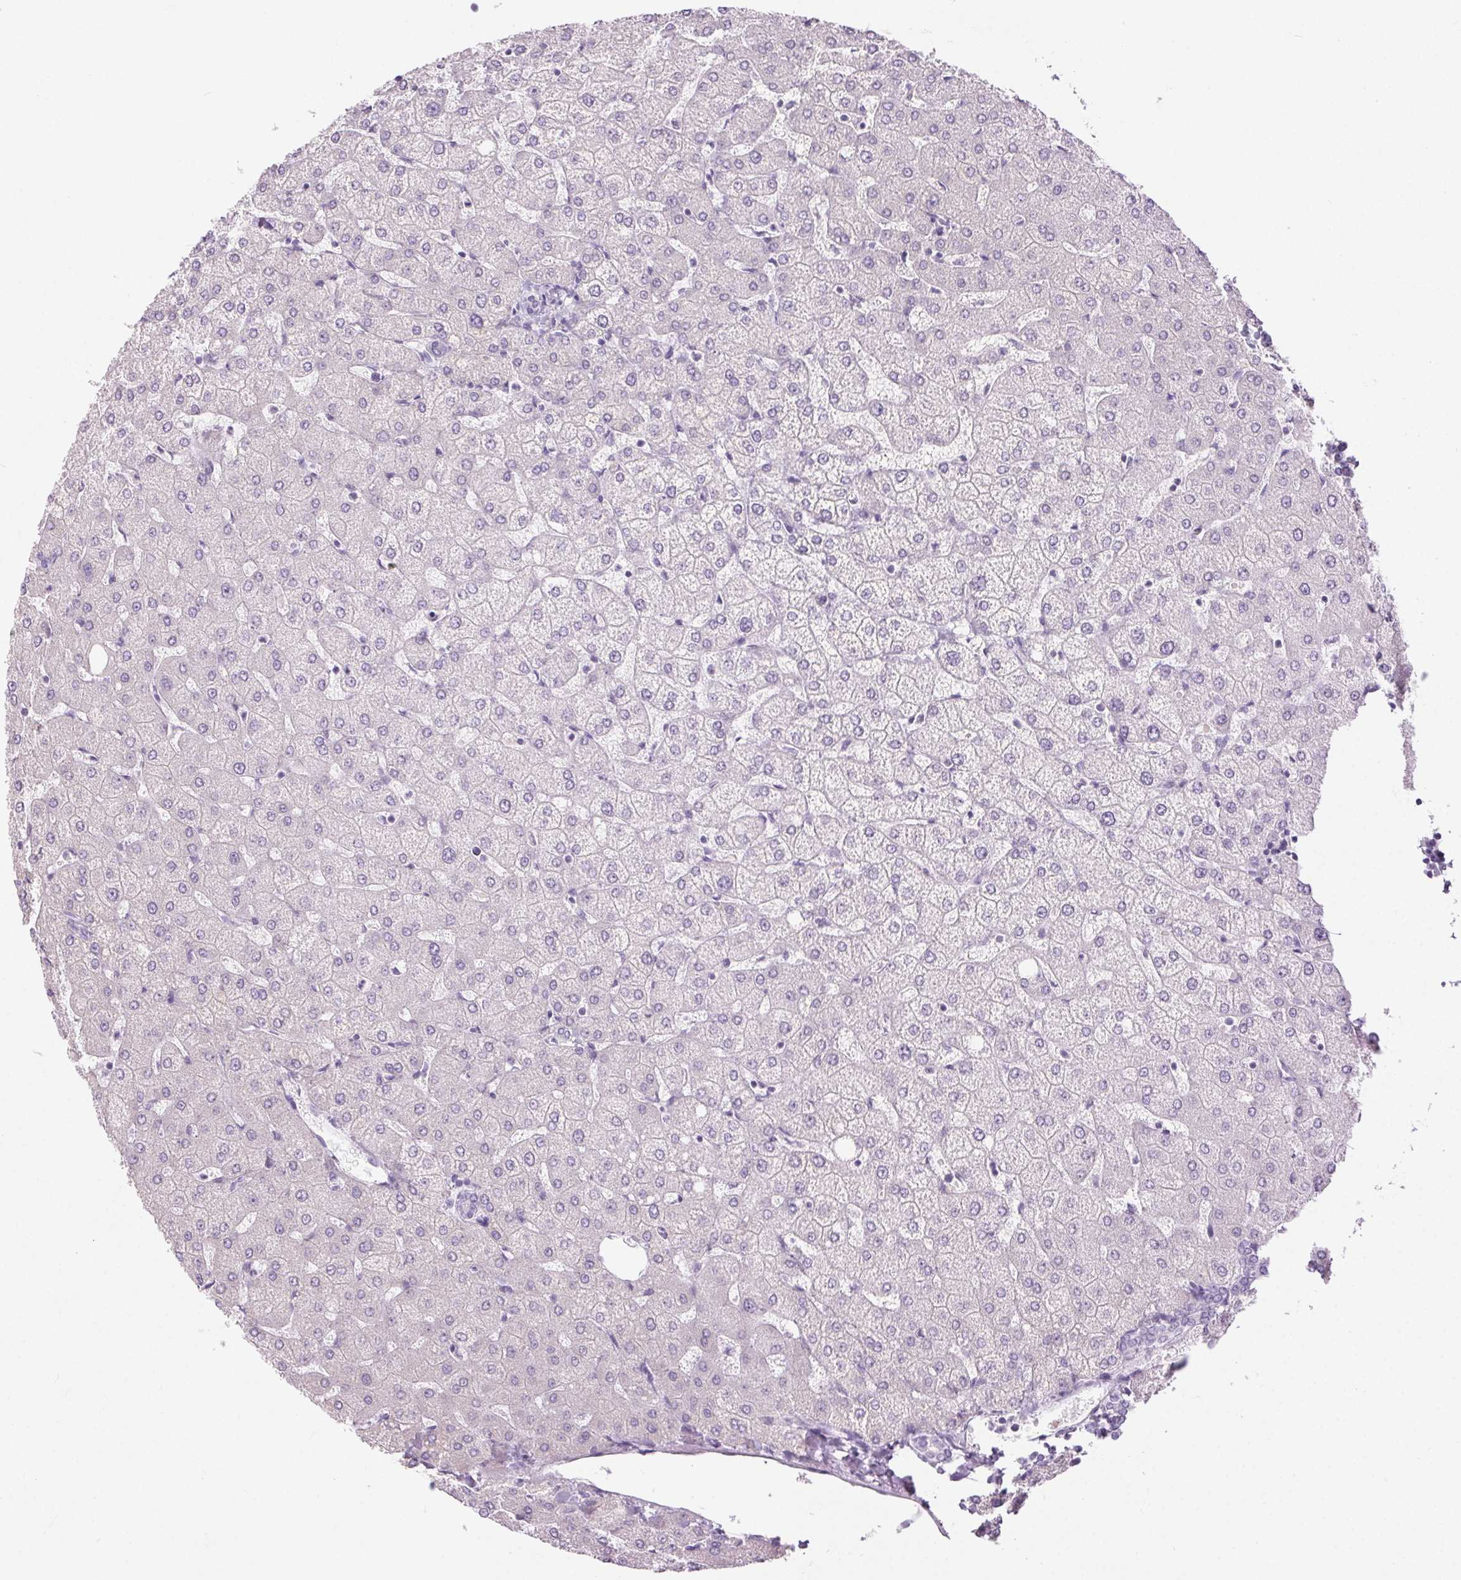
{"staining": {"intensity": "negative", "quantity": "none", "location": "none"}, "tissue": "liver", "cell_type": "Cholangiocytes", "image_type": "normal", "snomed": [{"axis": "morphology", "description": "Normal tissue, NOS"}, {"axis": "topography", "description": "Liver"}], "caption": "This is an immunohistochemistry (IHC) photomicrograph of unremarkable human liver. There is no staining in cholangiocytes.", "gene": "BEND2", "patient": {"sex": "female", "age": 54}}